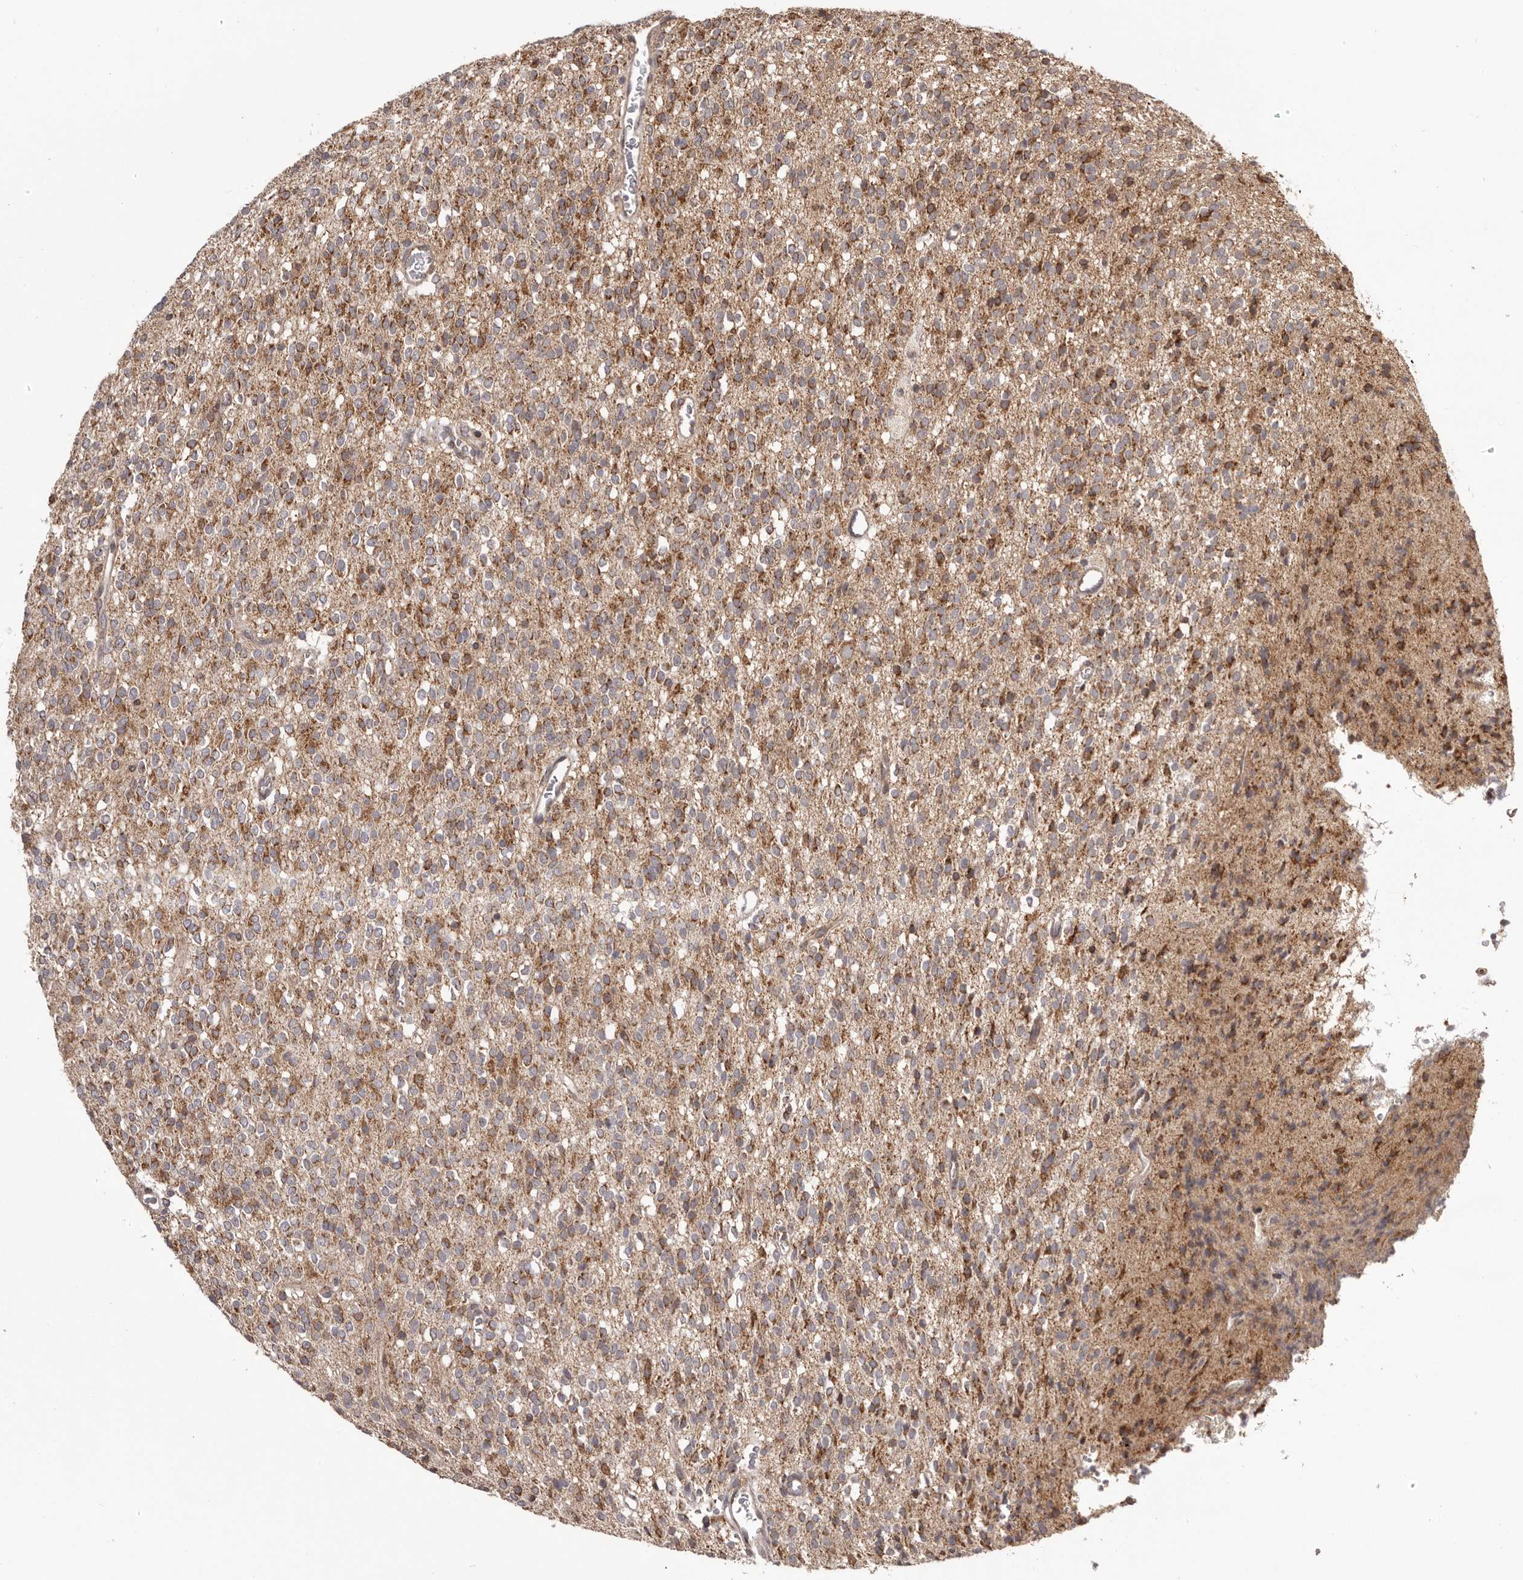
{"staining": {"intensity": "strong", "quantity": "25%-75%", "location": "cytoplasmic/membranous"}, "tissue": "glioma", "cell_type": "Tumor cells", "image_type": "cancer", "snomed": [{"axis": "morphology", "description": "Glioma, malignant, High grade"}, {"axis": "topography", "description": "Brain"}], "caption": "Immunohistochemistry (IHC) (DAB (3,3'-diaminobenzidine)) staining of human glioma reveals strong cytoplasmic/membranous protein positivity in about 25%-75% of tumor cells. The staining is performed using DAB brown chromogen to label protein expression. The nuclei are counter-stained blue using hematoxylin.", "gene": "CHRM2", "patient": {"sex": "male", "age": 34}}